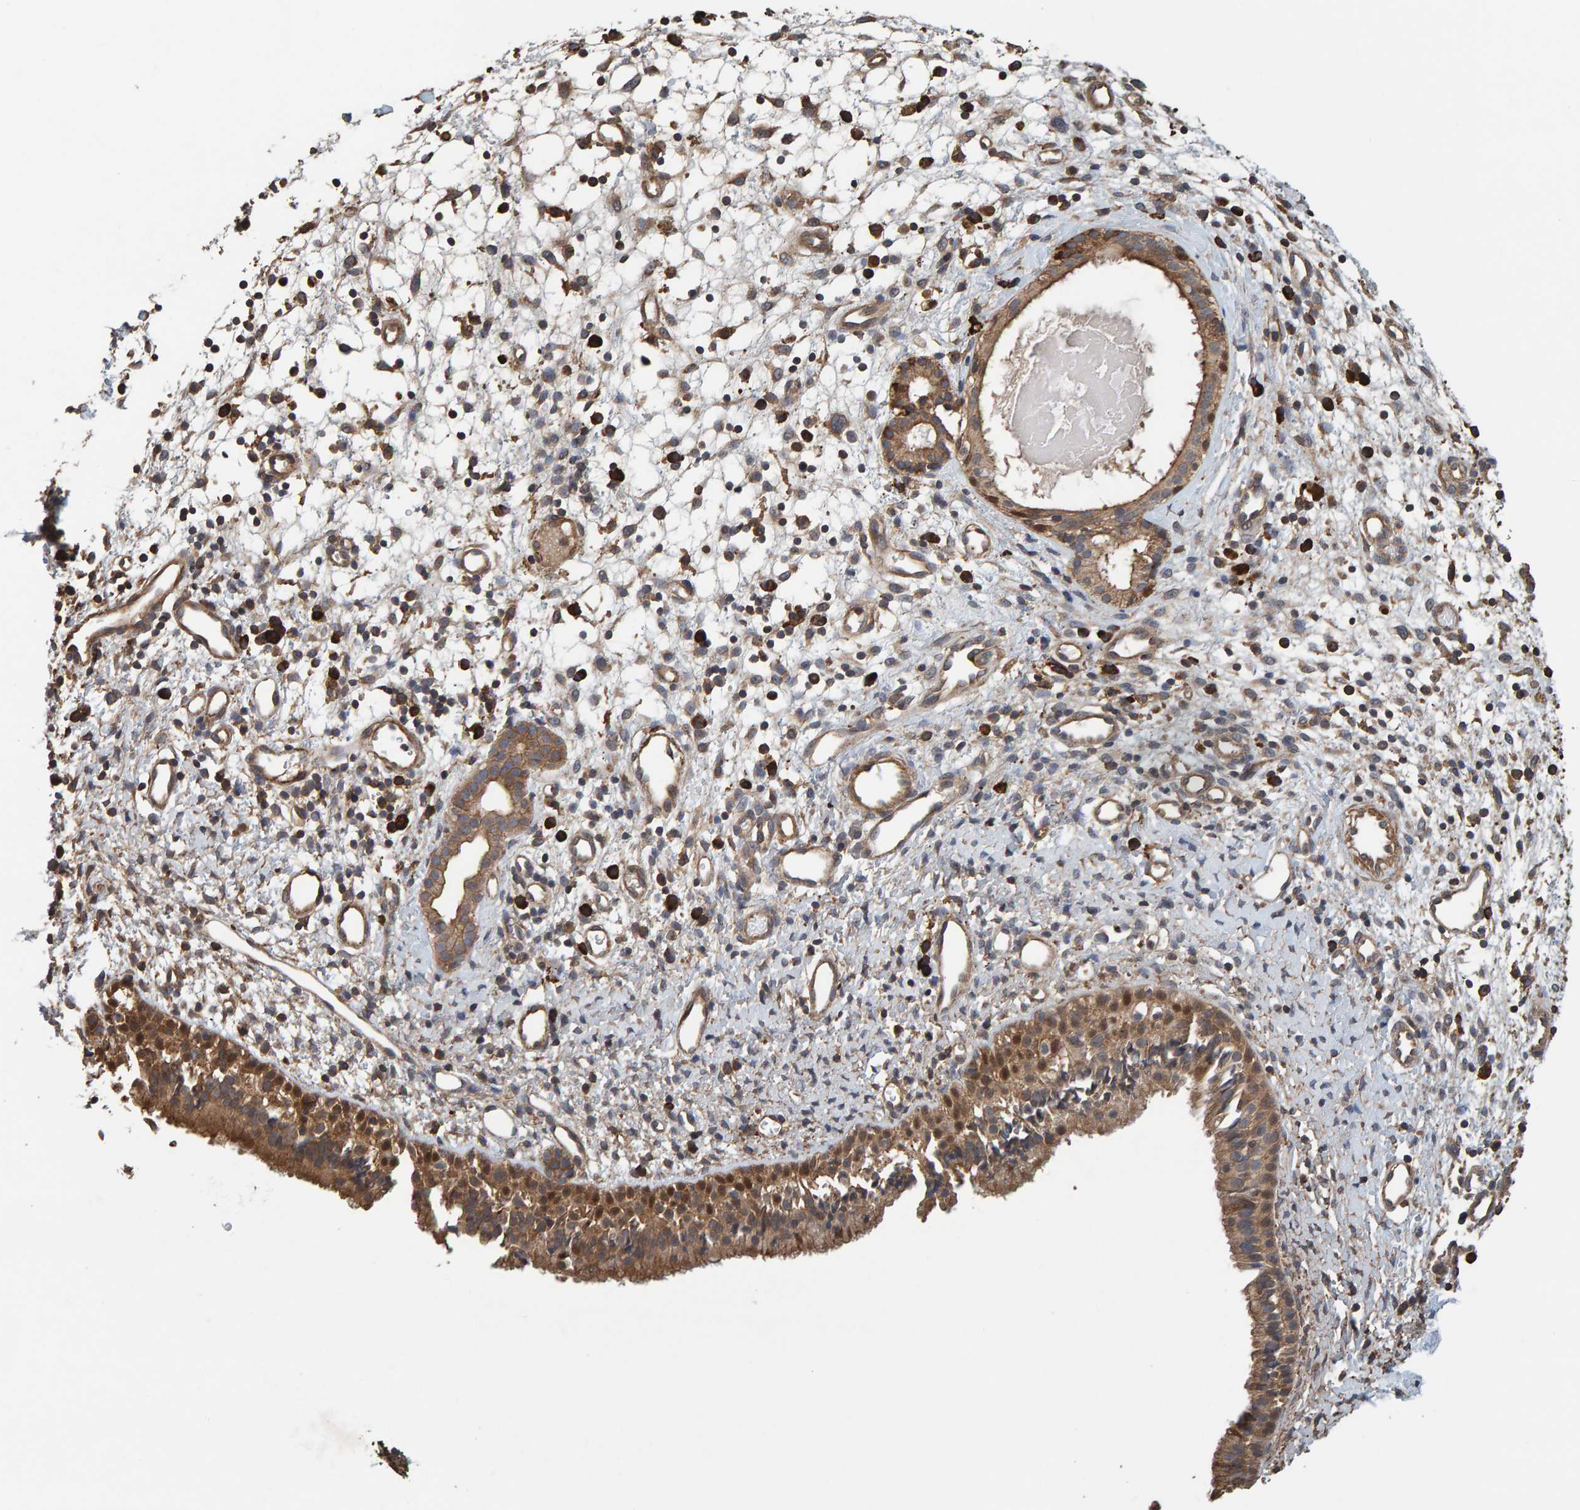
{"staining": {"intensity": "moderate", "quantity": ">75%", "location": "cytoplasmic/membranous"}, "tissue": "nasopharynx", "cell_type": "Respiratory epithelial cells", "image_type": "normal", "snomed": [{"axis": "morphology", "description": "Normal tissue, NOS"}, {"axis": "topography", "description": "Nasopharynx"}], "caption": "This is an image of immunohistochemistry (IHC) staining of benign nasopharynx, which shows moderate expression in the cytoplasmic/membranous of respiratory epithelial cells.", "gene": "PLA2G3", "patient": {"sex": "male", "age": 22}}